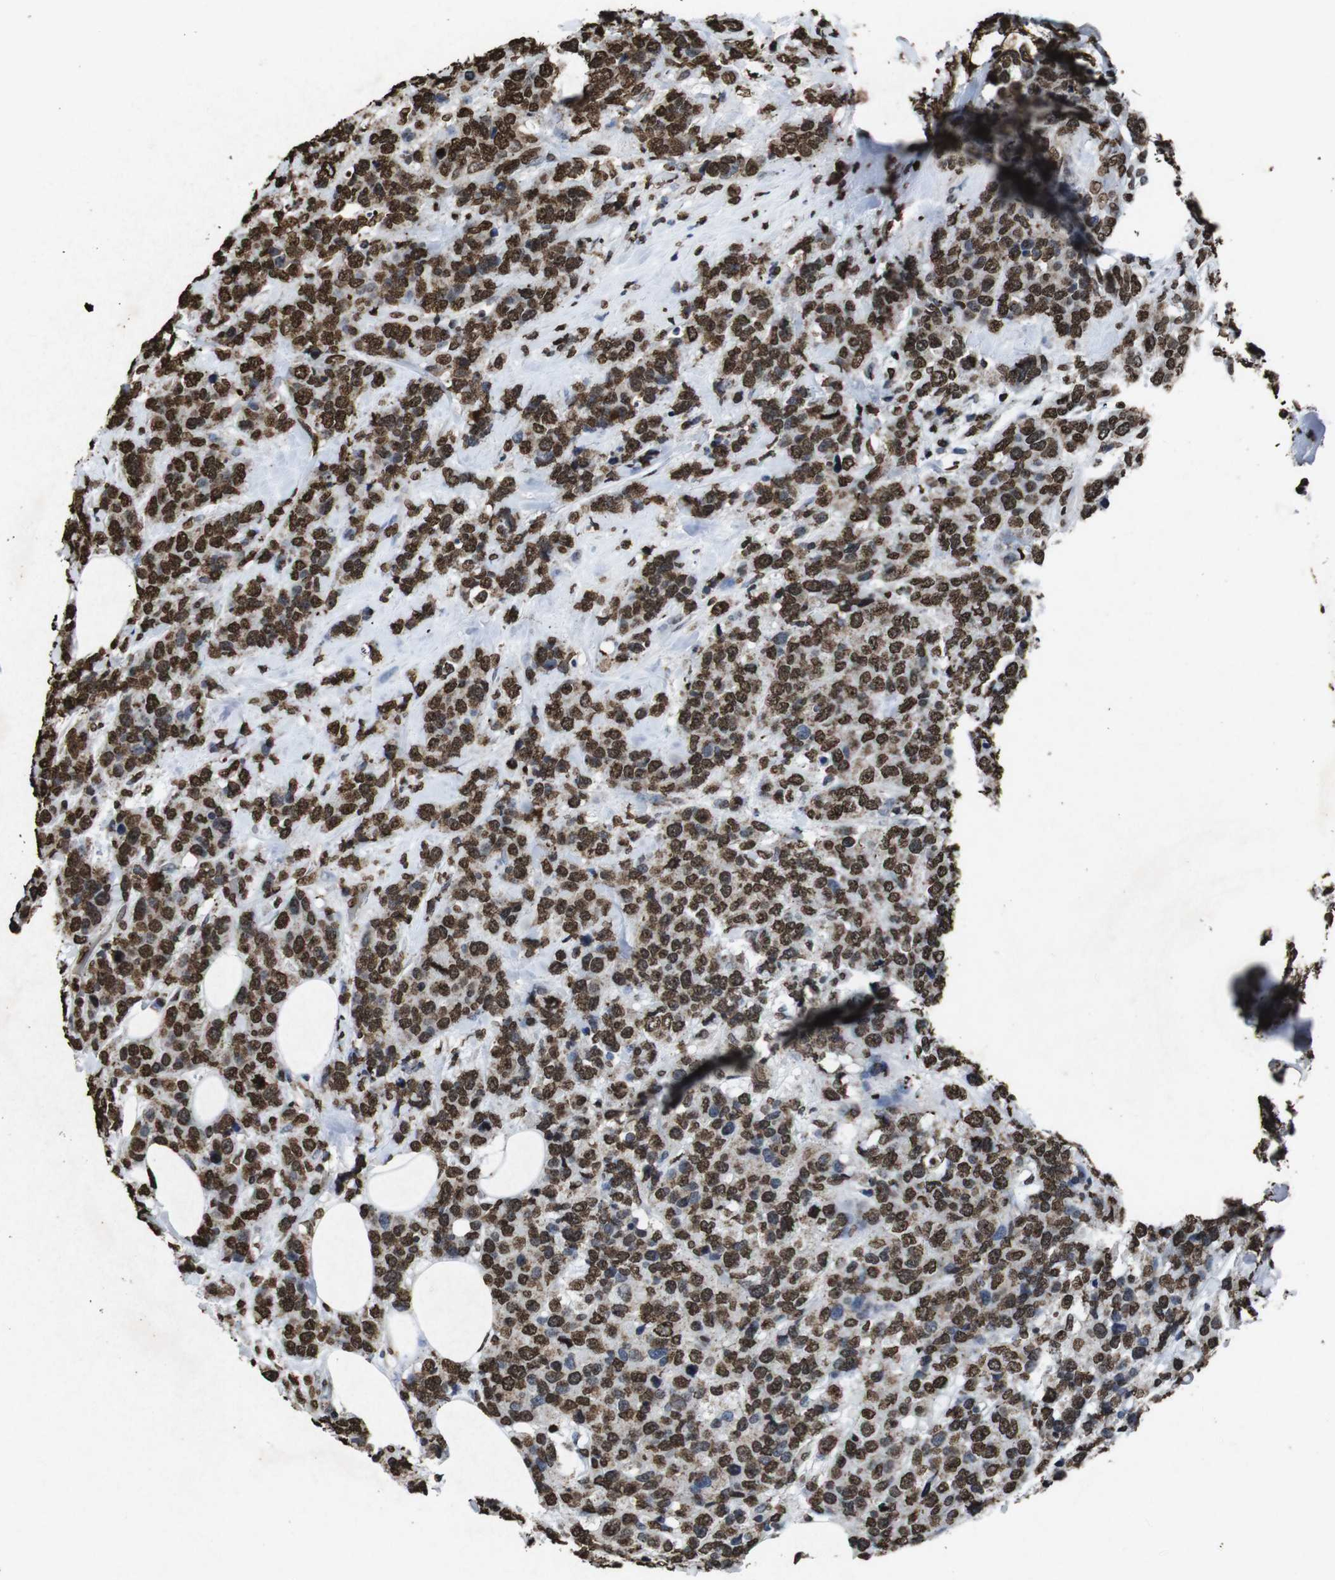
{"staining": {"intensity": "strong", "quantity": ">75%", "location": "nuclear"}, "tissue": "breast cancer", "cell_type": "Tumor cells", "image_type": "cancer", "snomed": [{"axis": "morphology", "description": "Lobular carcinoma"}, {"axis": "topography", "description": "Breast"}], "caption": "Strong nuclear expression for a protein is seen in approximately >75% of tumor cells of lobular carcinoma (breast) using immunohistochemistry (IHC).", "gene": "MDM2", "patient": {"sex": "female", "age": 59}}